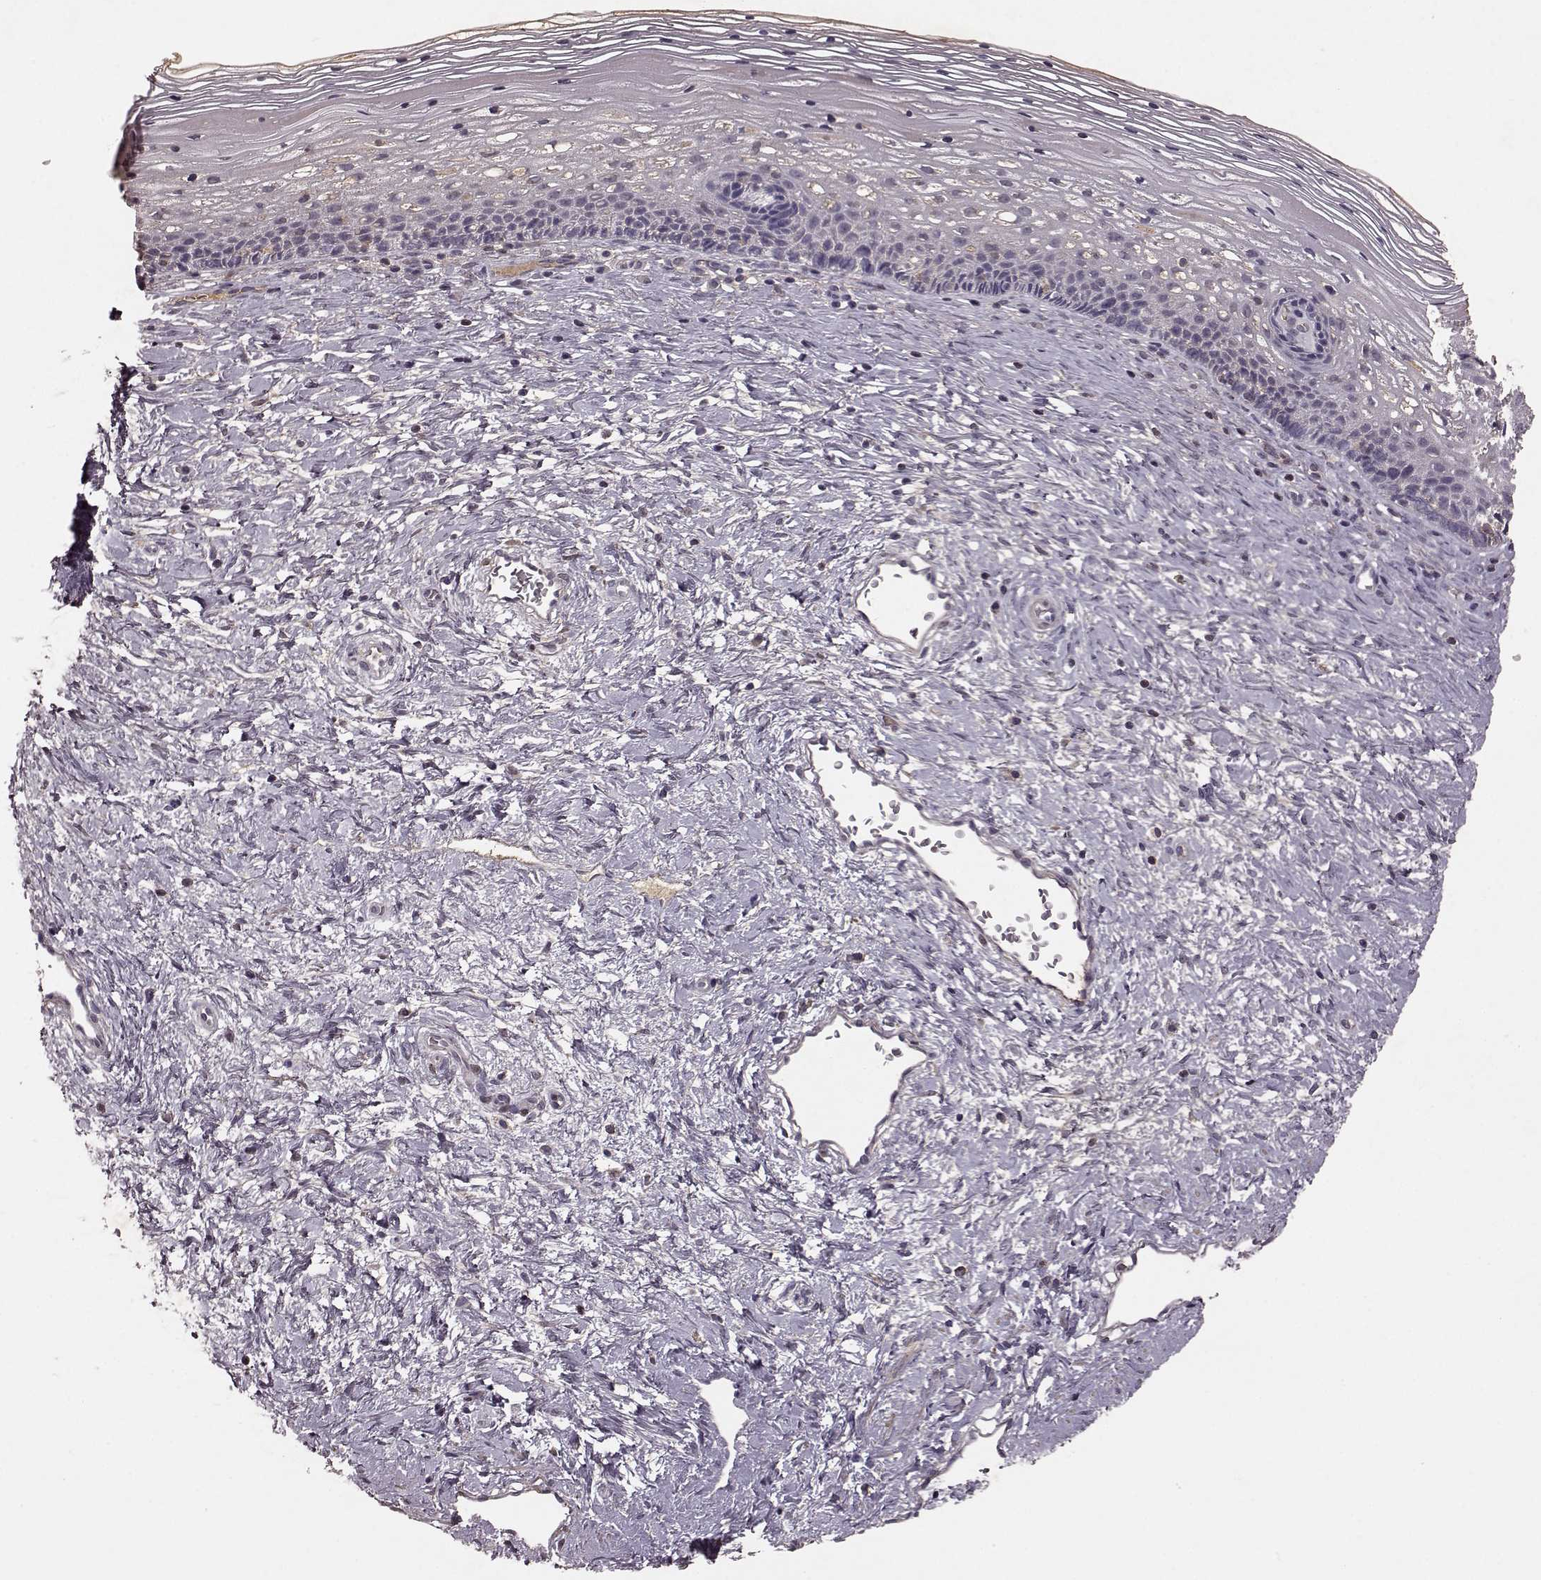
{"staining": {"intensity": "negative", "quantity": "none", "location": "none"}, "tissue": "cervix", "cell_type": "Glandular cells", "image_type": "normal", "snomed": [{"axis": "morphology", "description": "Normal tissue, NOS"}, {"axis": "topography", "description": "Cervix"}], "caption": "IHC photomicrograph of unremarkable cervix: human cervix stained with DAB displays no significant protein expression in glandular cells. (DAB immunohistochemistry (IHC) visualized using brightfield microscopy, high magnification).", "gene": "FRRS1L", "patient": {"sex": "female", "age": 34}}